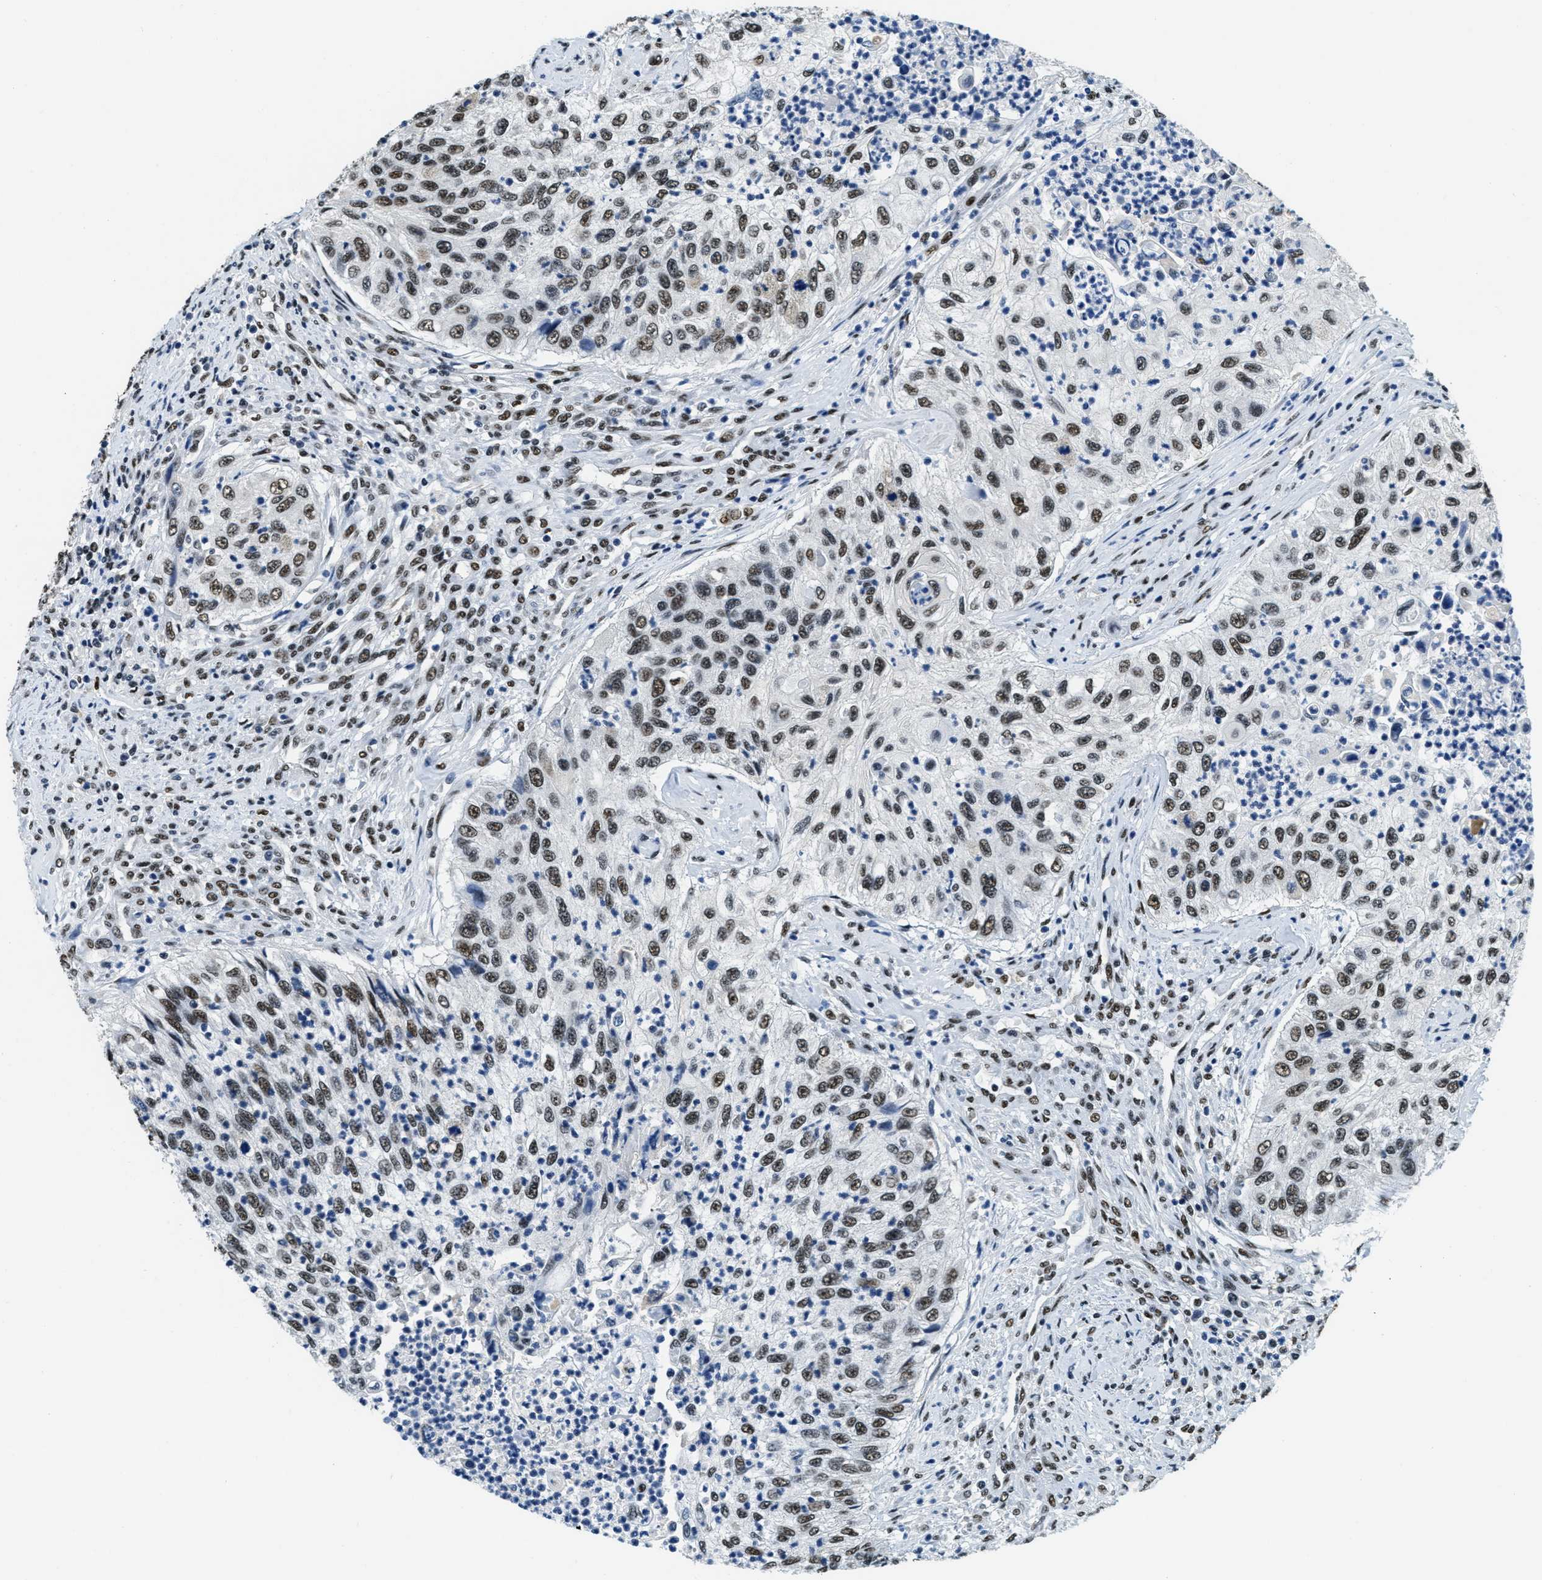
{"staining": {"intensity": "moderate", "quantity": ">75%", "location": "nuclear"}, "tissue": "urothelial cancer", "cell_type": "Tumor cells", "image_type": "cancer", "snomed": [{"axis": "morphology", "description": "Urothelial carcinoma, High grade"}, {"axis": "topography", "description": "Urinary bladder"}], "caption": "Immunohistochemistry (DAB (3,3'-diaminobenzidine)) staining of human urothelial carcinoma (high-grade) displays moderate nuclear protein staining in about >75% of tumor cells.", "gene": "SSB", "patient": {"sex": "female", "age": 60}}